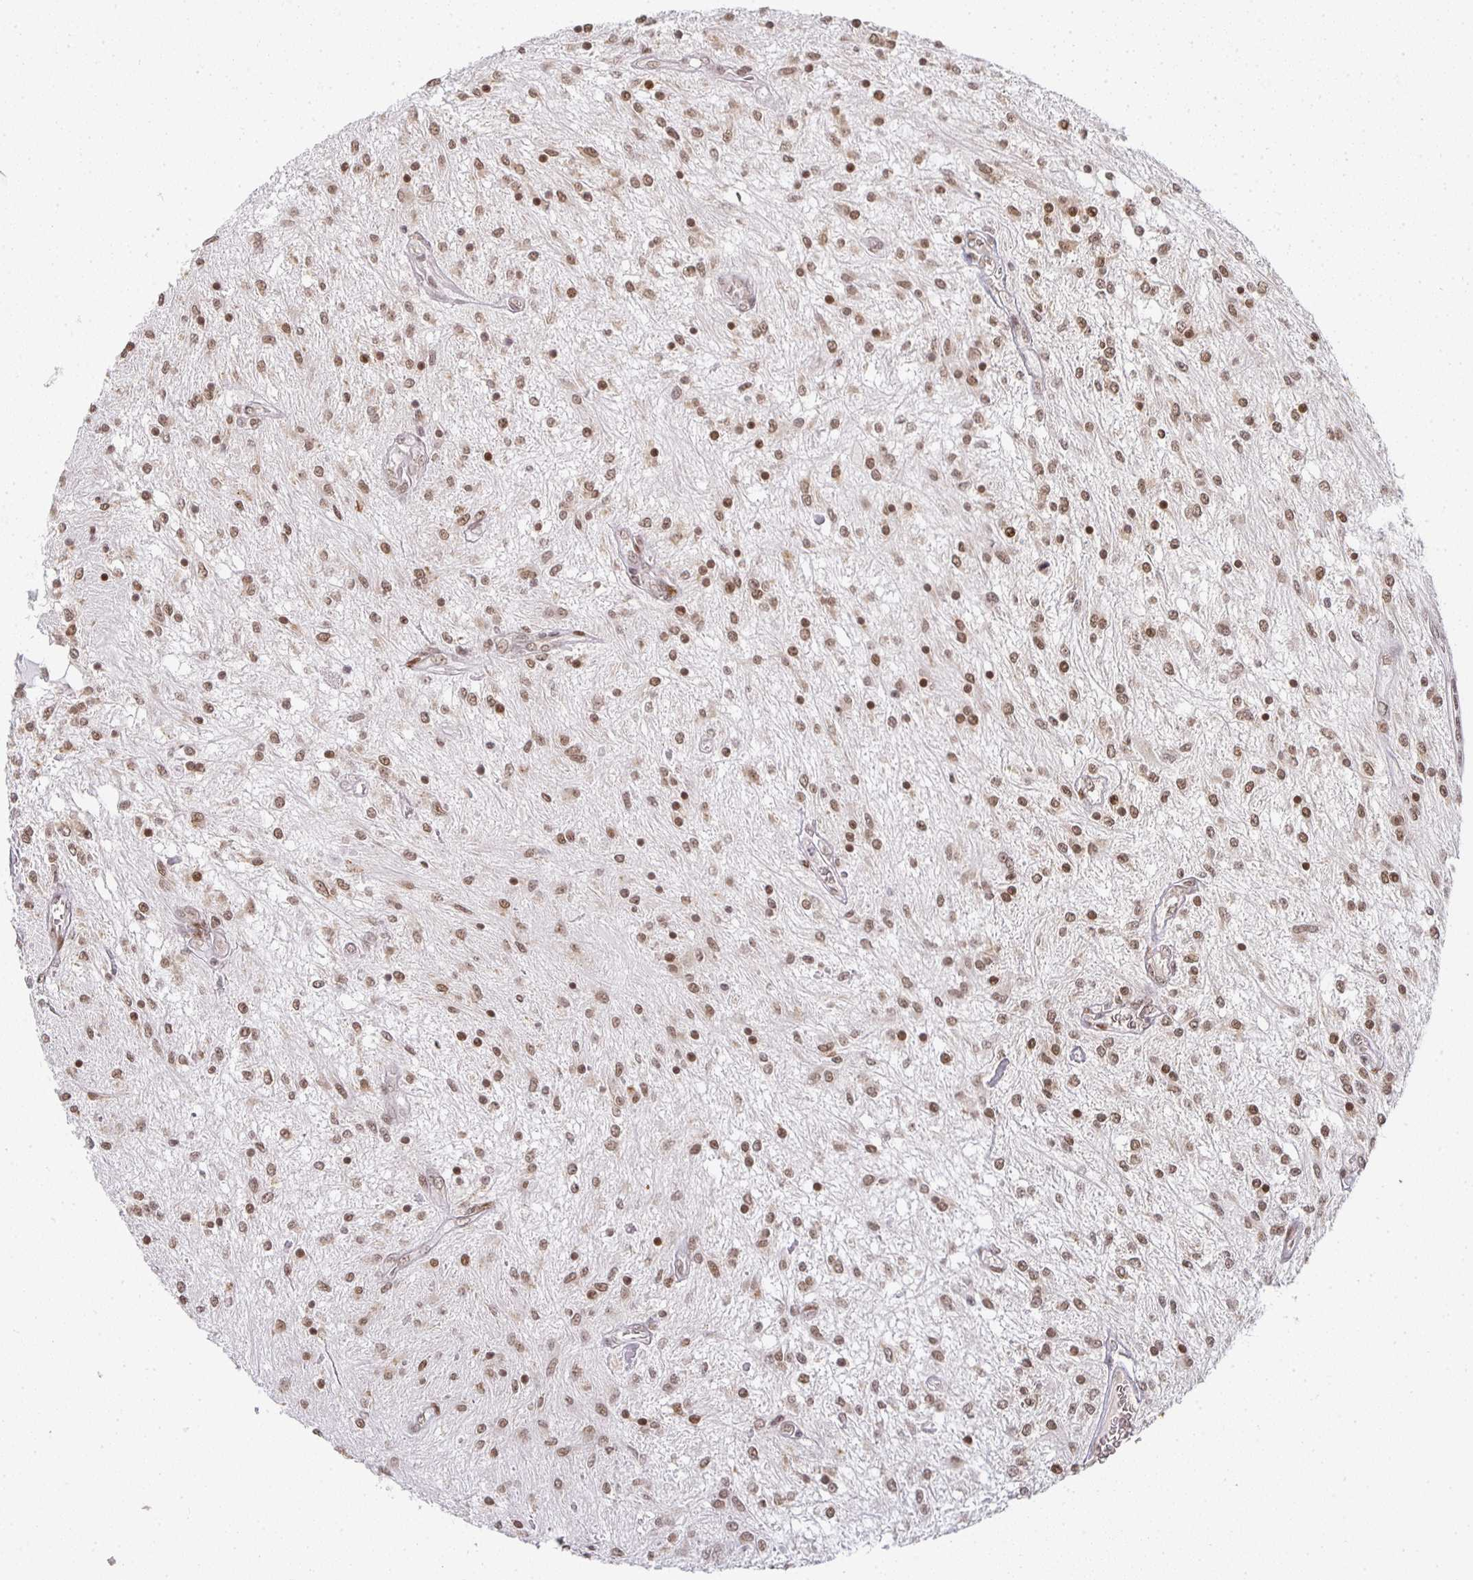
{"staining": {"intensity": "moderate", "quantity": ">75%", "location": "nuclear"}, "tissue": "glioma", "cell_type": "Tumor cells", "image_type": "cancer", "snomed": [{"axis": "morphology", "description": "Glioma, malignant, Low grade"}, {"axis": "topography", "description": "Cerebellum"}], "caption": "Glioma was stained to show a protein in brown. There is medium levels of moderate nuclear staining in approximately >75% of tumor cells.", "gene": "SMARCA2", "patient": {"sex": "female", "age": 14}}